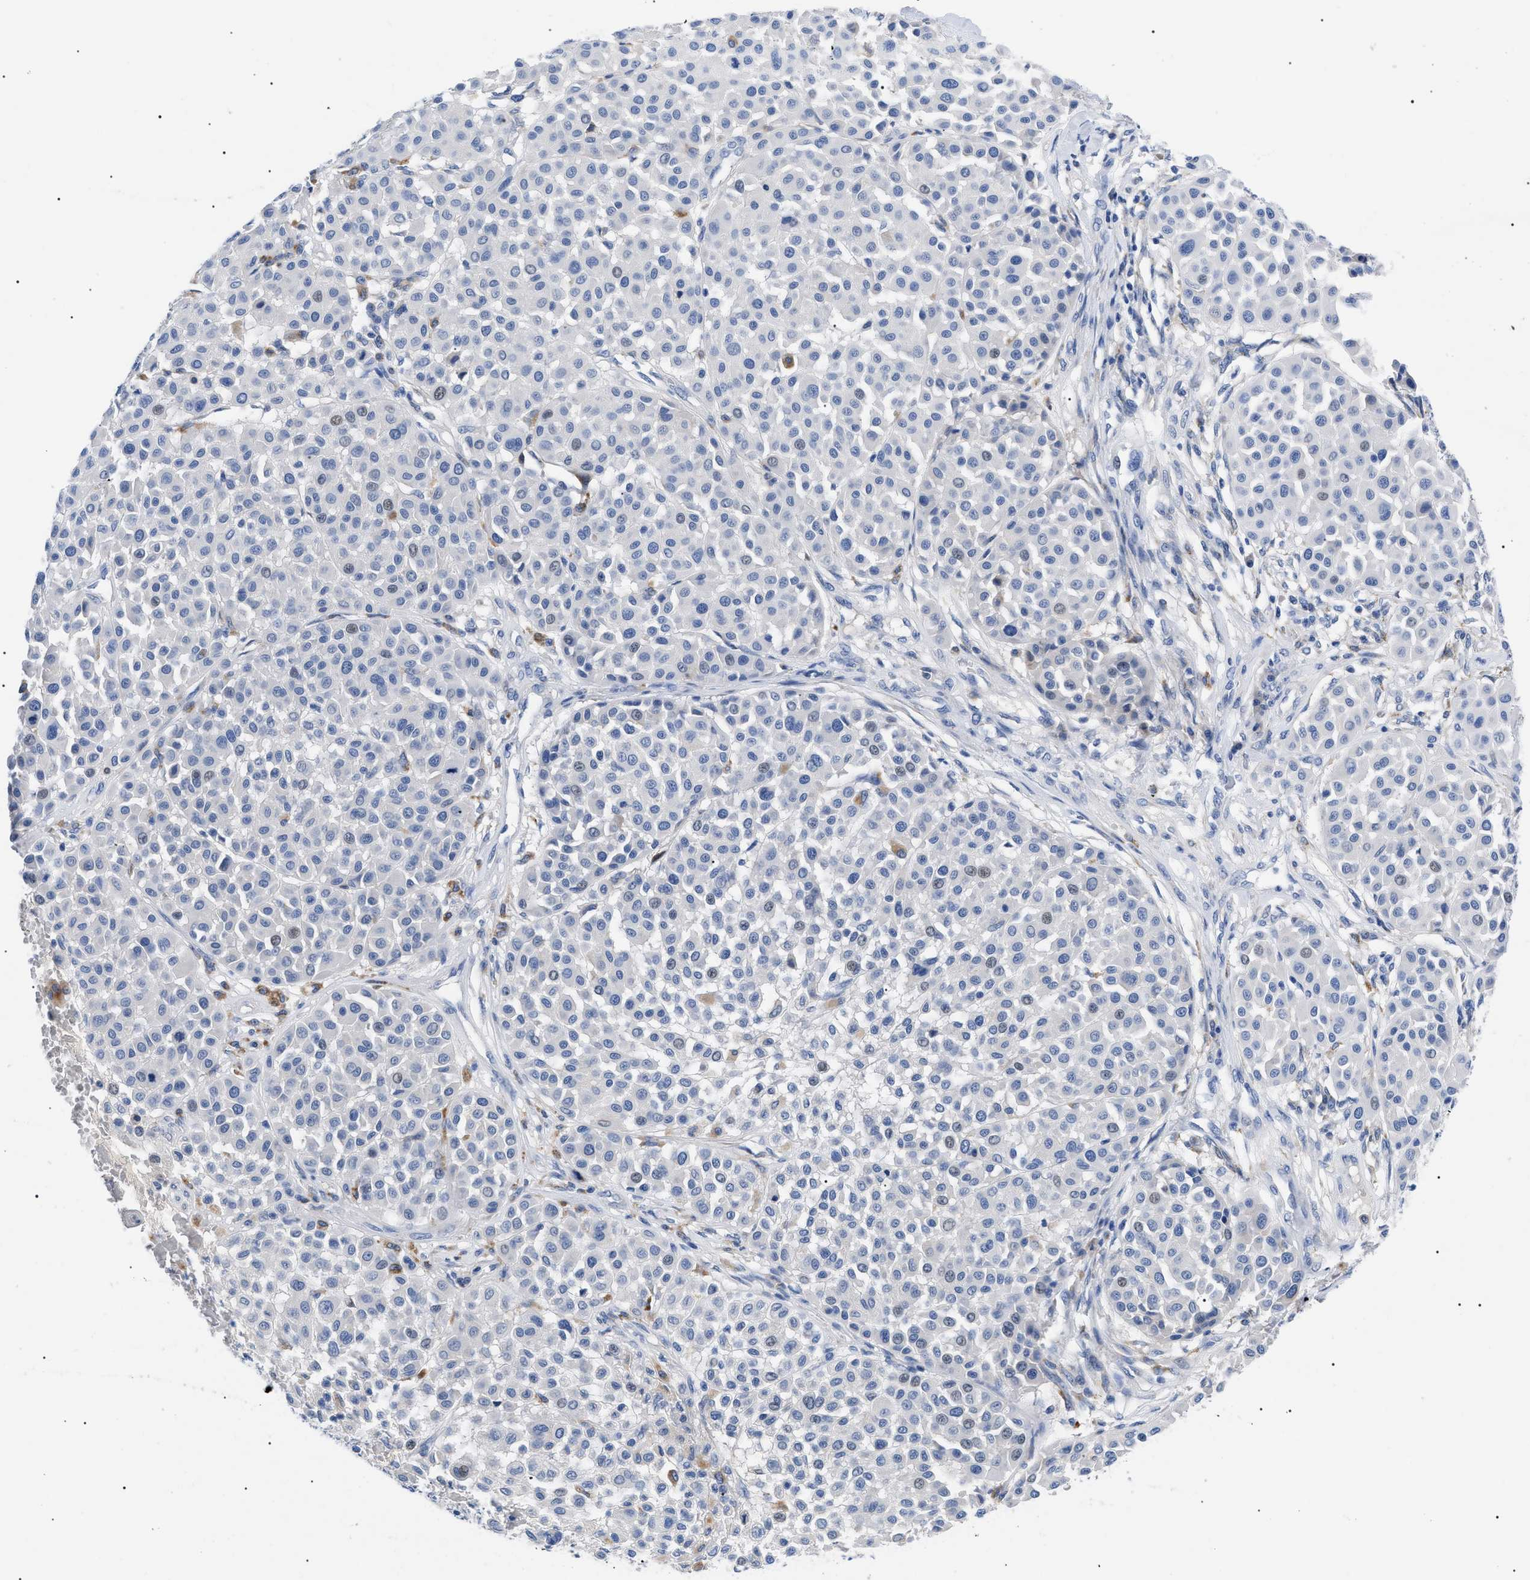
{"staining": {"intensity": "negative", "quantity": "none", "location": "none"}, "tissue": "melanoma", "cell_type": "Tumor cells", "image_type": "cancer", "snomed": [{"axis": "morphology", "description": "Malignant melanoma, Metastatic site"}, {"axis": "topography", "description": "Soft tissue"}], "caption": "Tumor cells show no significant protein positivity in malignant melanoma (metastatic site).", "gene": "ACKR1", "patient": {"sex": "male", "age": 41}}